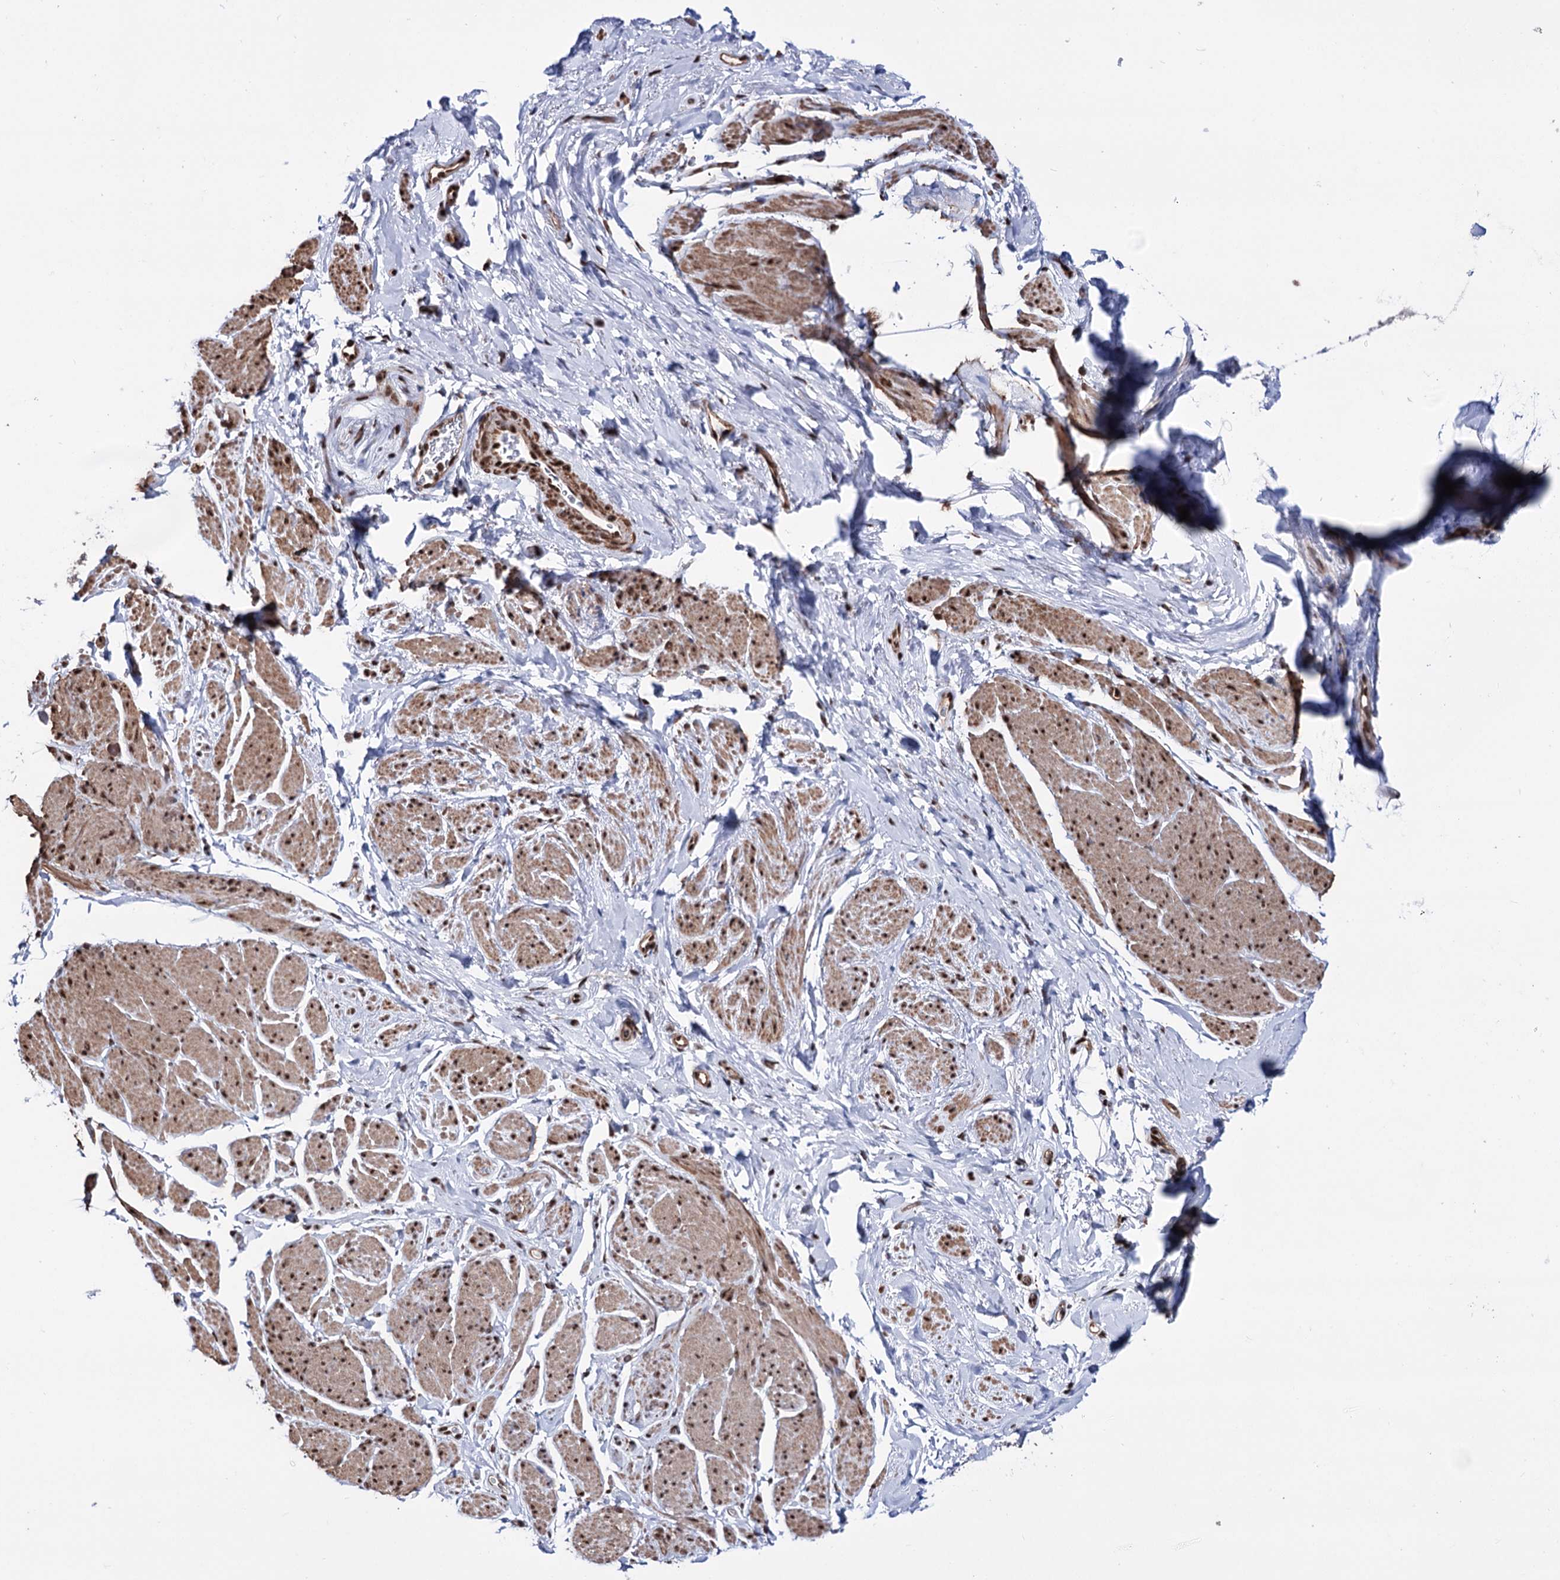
{"staining": {"intensity": "moderate", "quantity": "25%-75%", "location": "cytoplasmic/membranous,nuclear"}, "tissue": "smooth muscle", "cell_type": "Smooth muscle cells", "image_type": "normal", "snomed": [{"axis": "morphology", "description": "Normal tissue, NOS"}, {"axis": "topography", "description": "Smooth muscle"}, {"axis": "topography", "description": "Peripheral nerve tissue"}], "caption": "The immunohistochemical stain shows moderate cytoplasmic/membranous,nuclear staining in smooth muscle cells of unremarkable smooth muscle.", "gene": "CHMP7", "patient": {"sex": "male", "age": 69}}